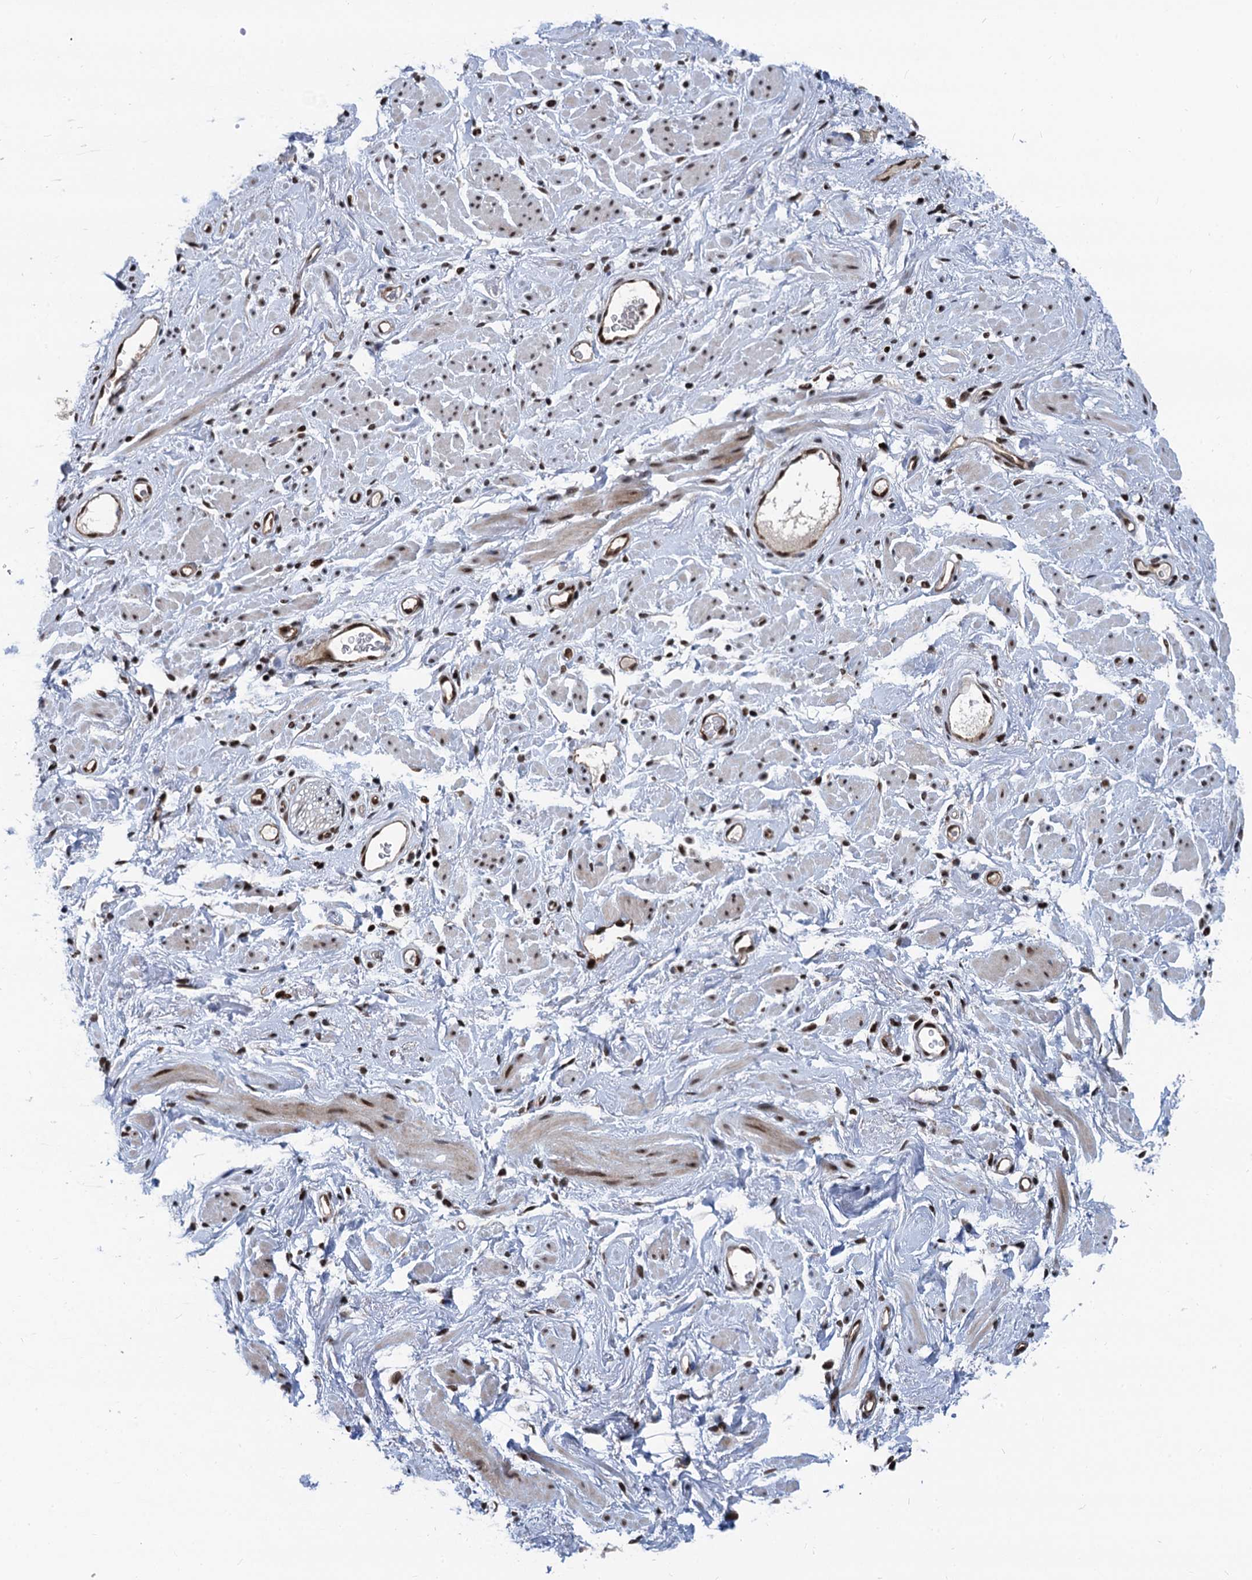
{"staining": {"intensity": "strong", "quantity": ">75%", "location": "nuclear"}, "tissue": "adipose tissue", "cell_type": "Adipocytes", "image_type": "normal", "snomed": [{"axis": "morphology", "description": "Normal tissue, NOS"}, {"axis": "morphology", "description": "Adenocarcinoma, NOS"}, {"axis": "topography", "description": "Rectum"}, {"axis": "topography", "description": "Vagina"}, {"axis": "topography", "description": "Peripheral nerve tissue"}], "caption": "Immunohistochemical staining of normal adipose tissue displays high levels of strong nuclear positivity in about >75% of adipocytes. The staining was performed using DAB to visualize the protein expression in brown, while the nuclei were stained in blue with hematoxylin (Magnification: 20x).", "gene": "PPP4R1", "patient": {"sex": "female", "age": 71}}